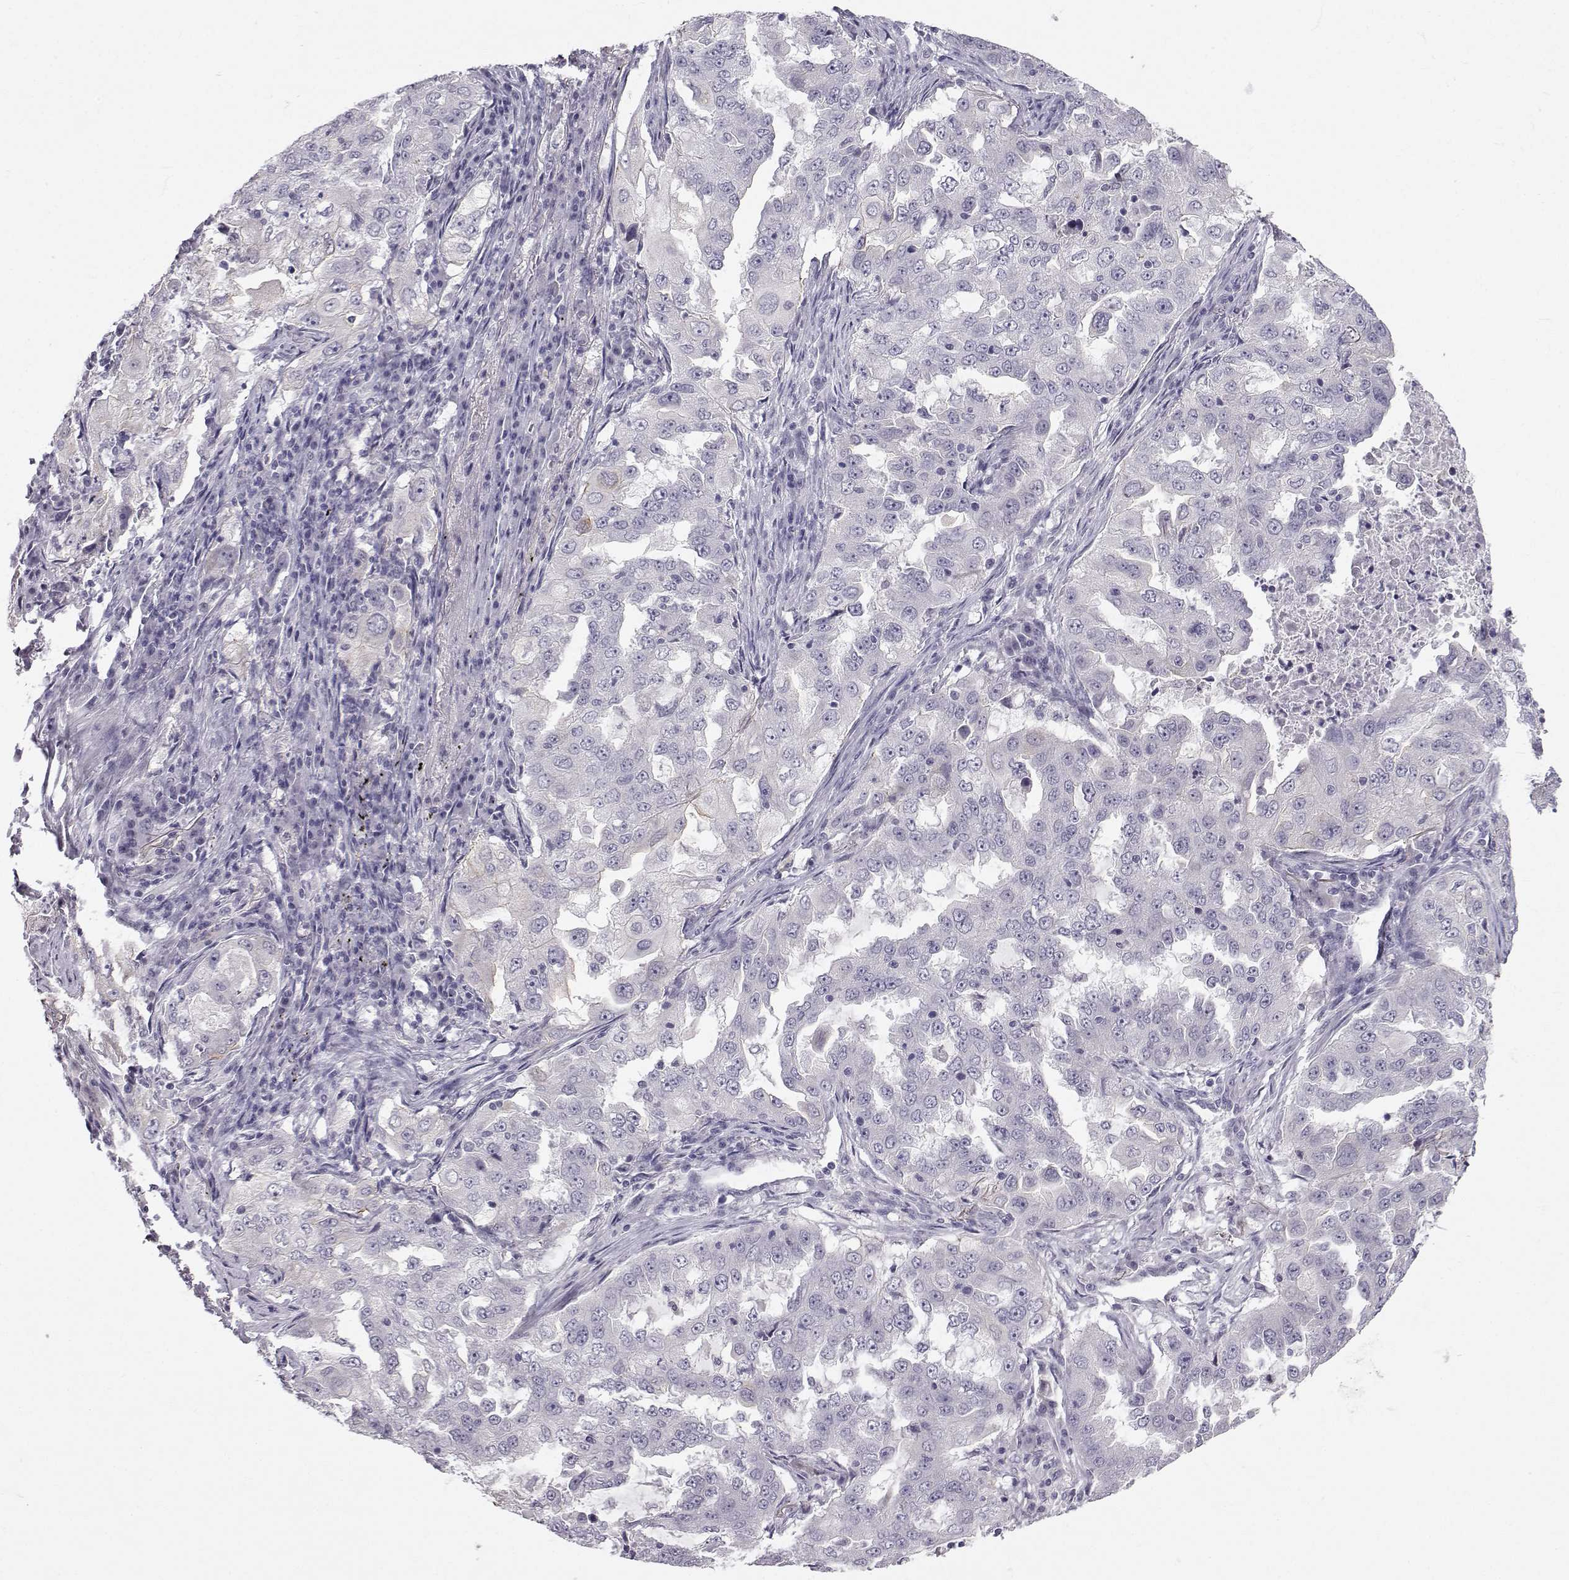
{"staining": {"intensity": "negative", "quantity": "none", "location": "none"}, "tissue": "lung cancer", "cell_type": "Tumor cells", "image_type": "cancer", "snomed": [{"axis": "morphology", "description": "Adenocarcinoma, NOS"}, {"axis": "topography", "description": "Lung"}], "caption": "The micrograph reveals no significant staining in tumor cells of lung cancer.", "gene": "ZNF185", "patient": {"sex": "female", "age": 61}}